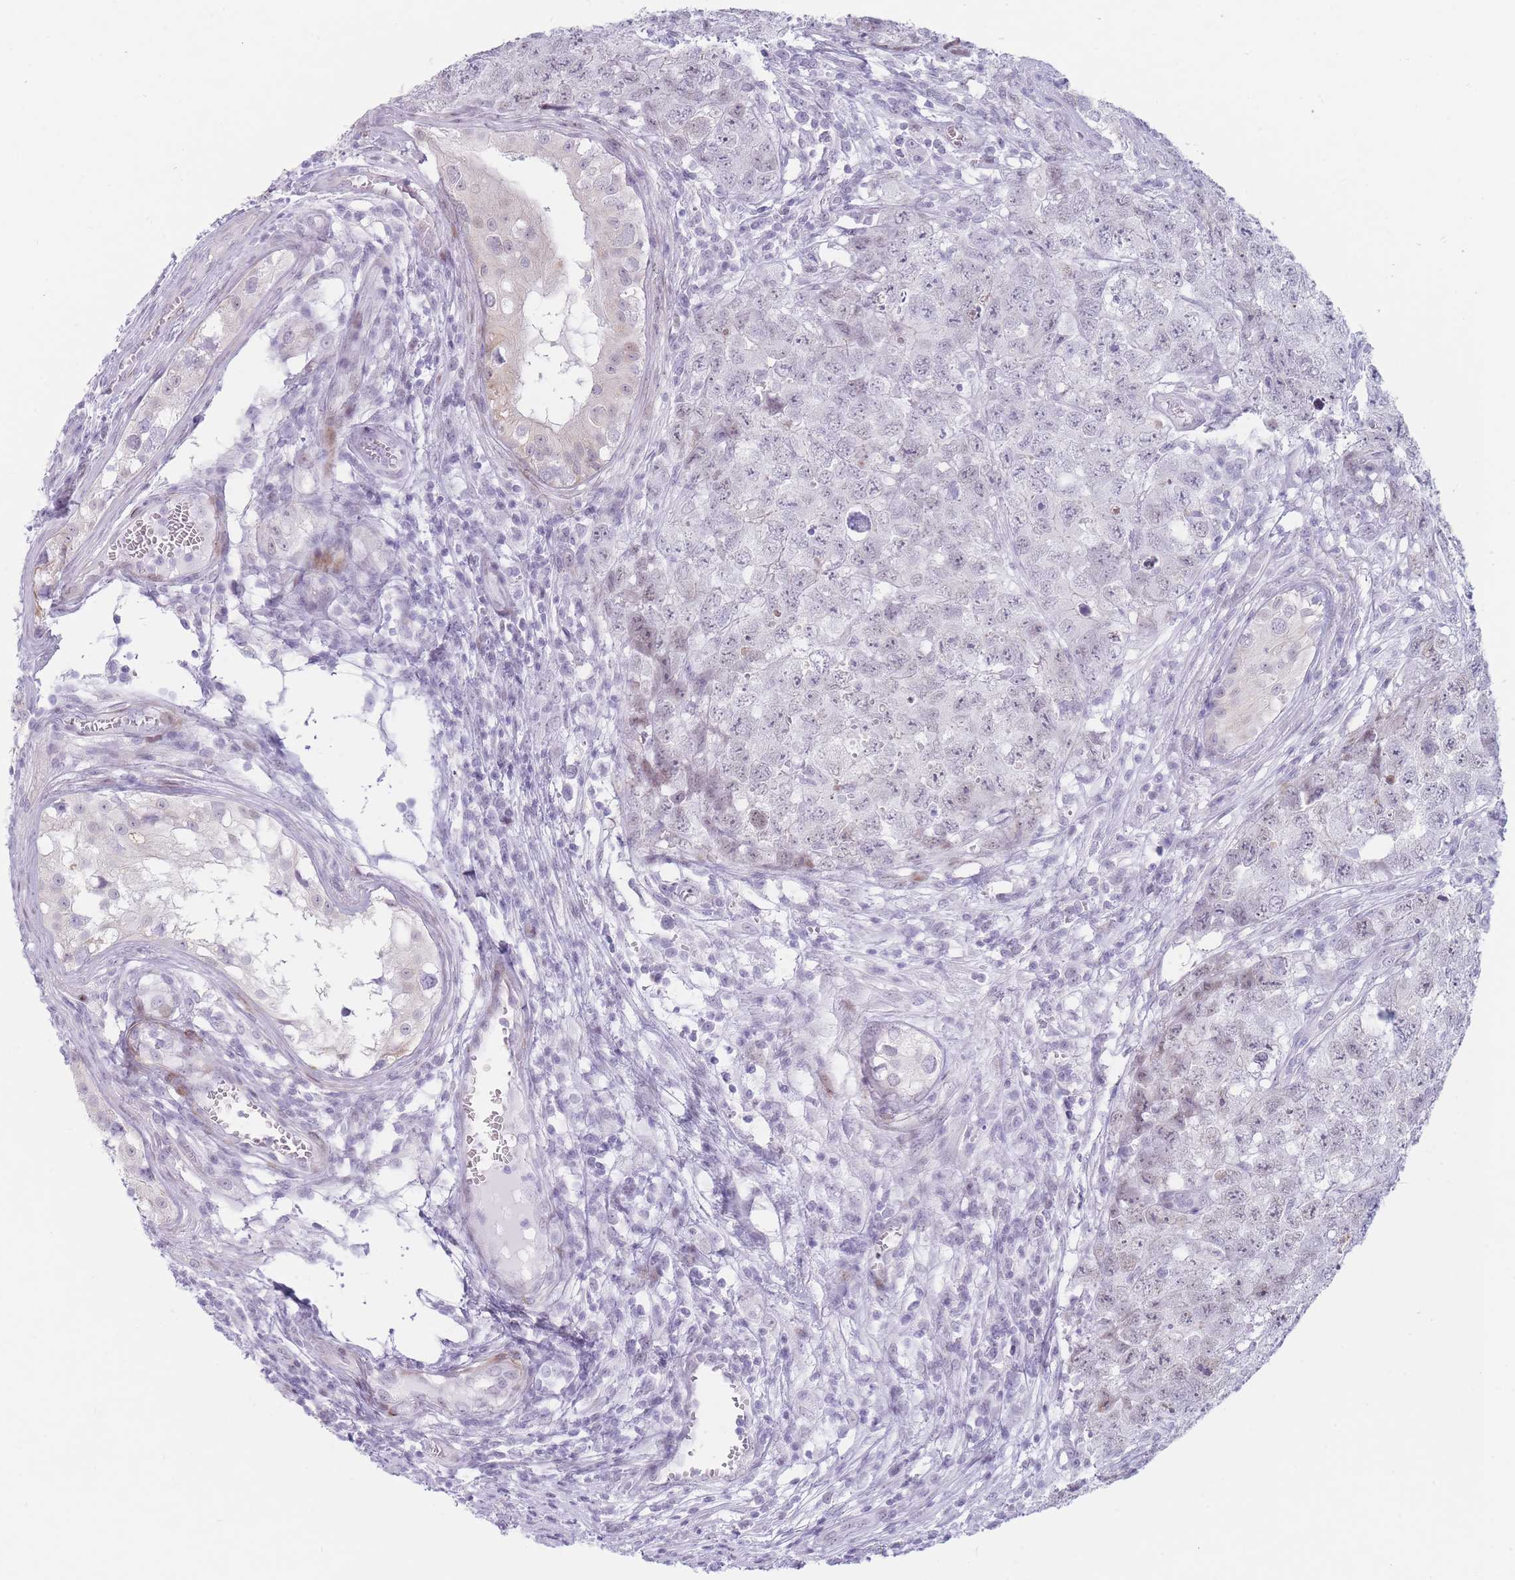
{"staining": {"intensity": "negative", "quantity": "none", "location": "none"}, "tissue": "testis cancer", "cell_type": "Tumor cells", "image_type": "cancer", "snomed": [{"axis": "morphology", "description": "Carcinoma, Embryonal, NOS"}, {"axis": "topography", "description": "Testis"}], "caption": "This is an immunohistochemistry histopathology image of testis cancer (embryonal carcinoma). There is no expression in tumor cells.", "gene": "IFNA6", "patient": {"sex": "male", "age": 22}}